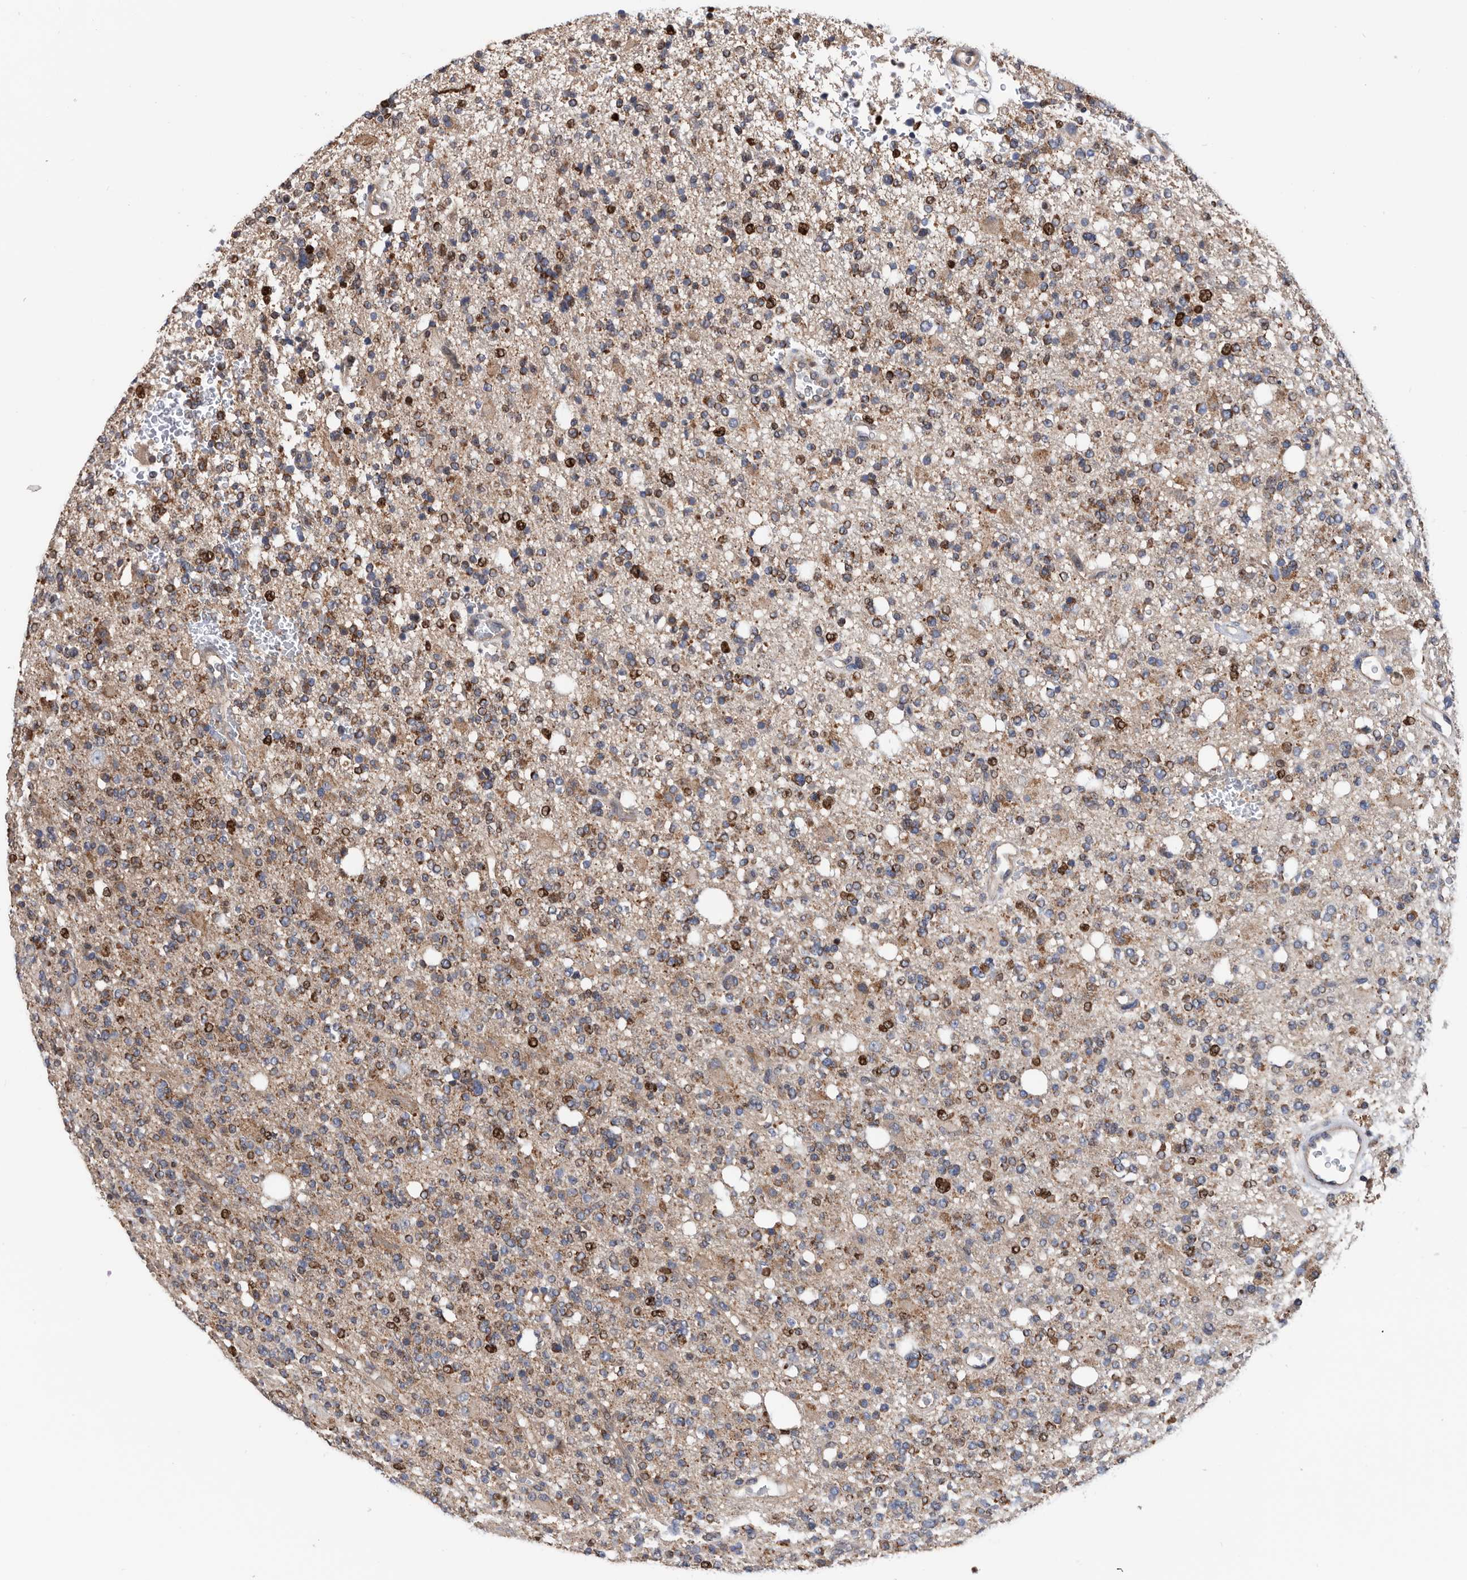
{"staining": {"intensity": "moderate", "quantity": "25%-75%", "location": "cytoplasmic/membranous"}, "tissue": "glioma", "cell_type": "Tumor cells", "image_type": "cancer", "snomed": [{"axis": "morphology", "description": "Glioma, malignant, High grade"}, {"axis": "topography", "description": "Brain"}], "caption": "High-magnification brightfield microscopy of glioma stained with DAB (3,3'-diaminobenzidine) (brown) and counterstained with hematoxylin (blue). tumor cells exhibit moderate cytoplasmic/membranous expression is identified in about25%-75% of cells.", "gene": "ATAD2", "patient": {"sex": "female", "age": 62}}